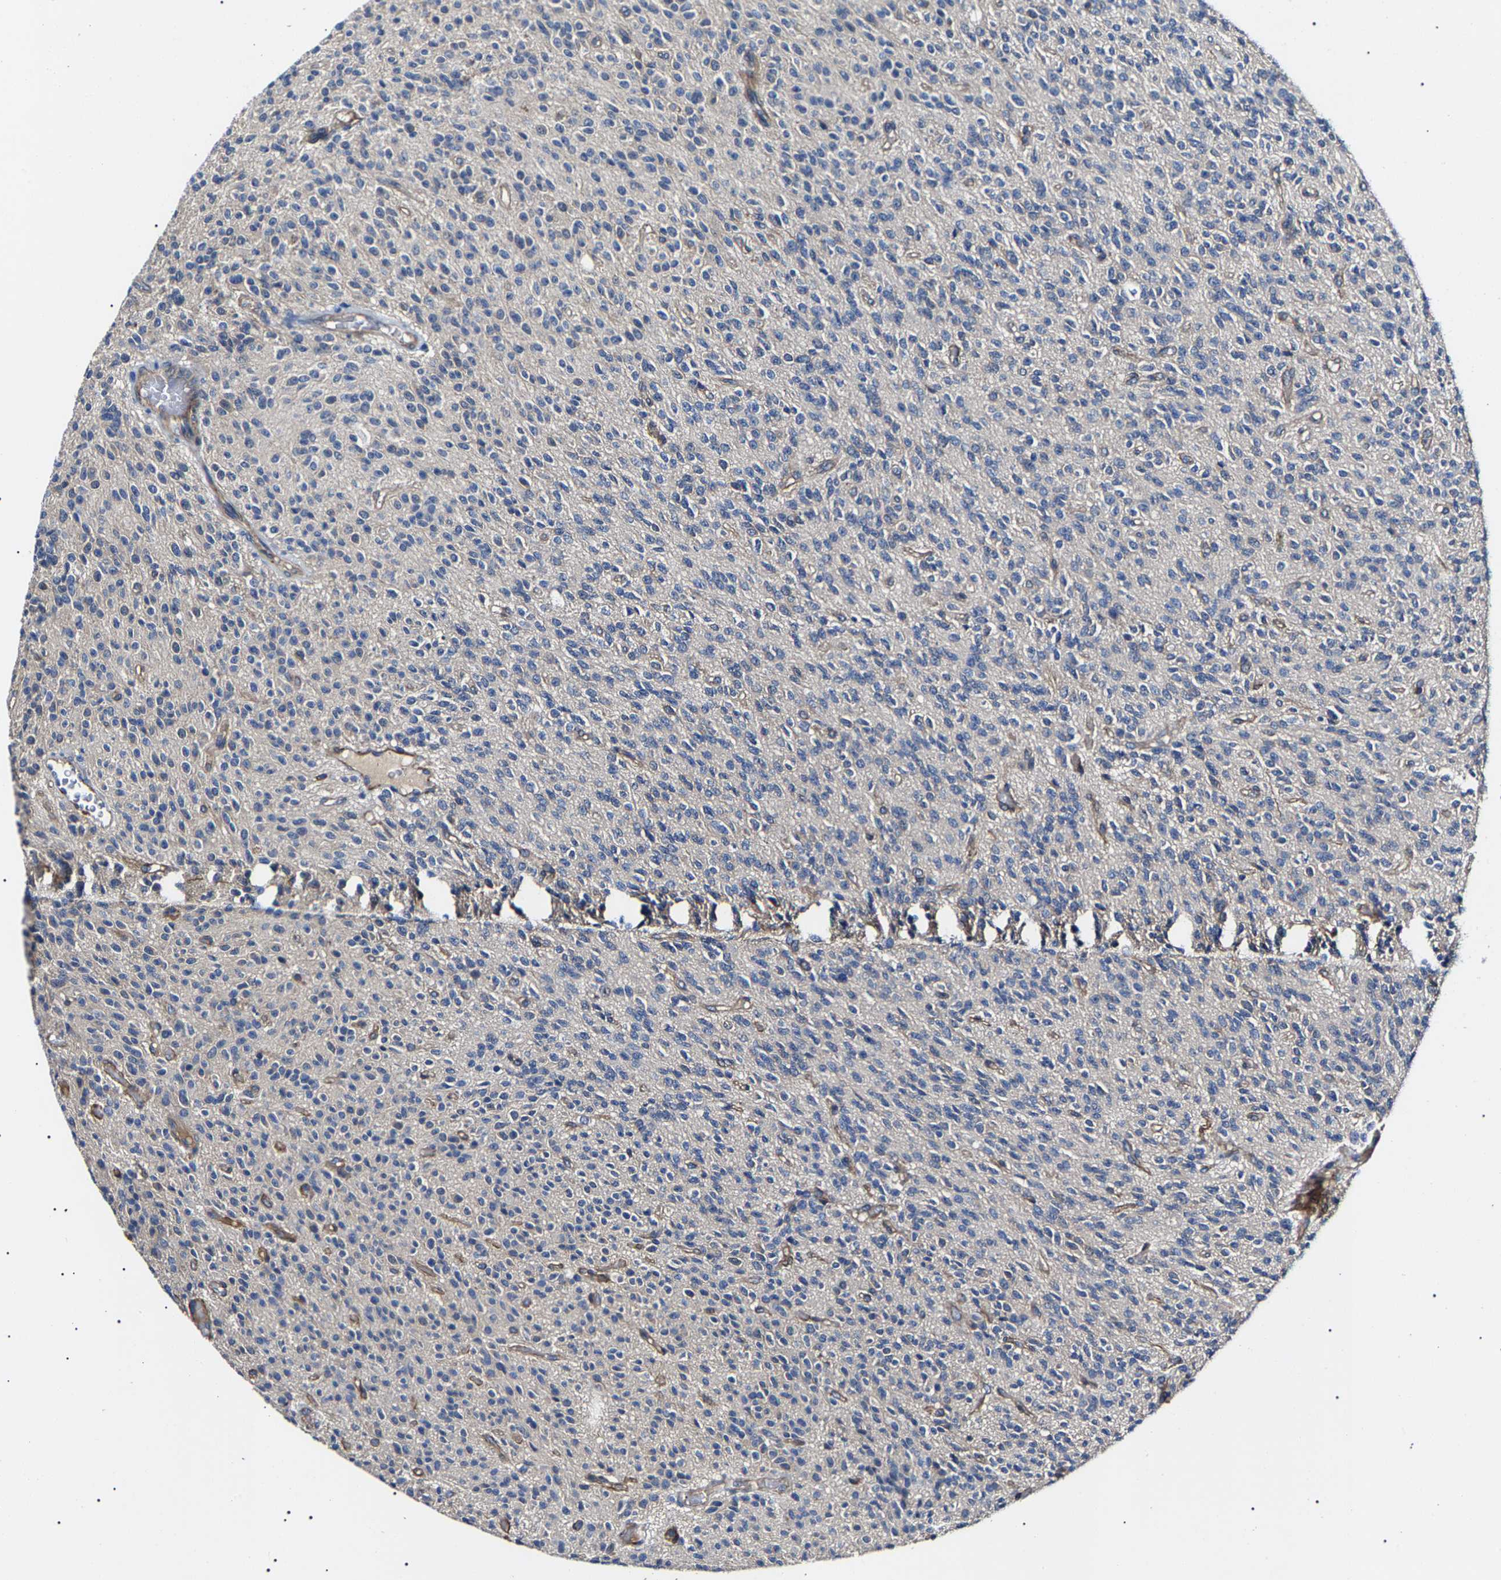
{"staining": {"intensity": "negative", "quantity": "none", "location": "none"}, "tissue": "glioma", "cell_type": "Tumor cells", "image_type": "cancer", "snomed": [{"axis": "morphology", "description": "Glioma, malignant, High grade"}, {"axis": "topography", "description": "Brain"}], "caption": "Malignant high-grade glioma was stained to show a protein in brown. There is no significant staining in tumor cells.", "gene": "KLHL42", "patient": {"sex": "male", "age": 34}}